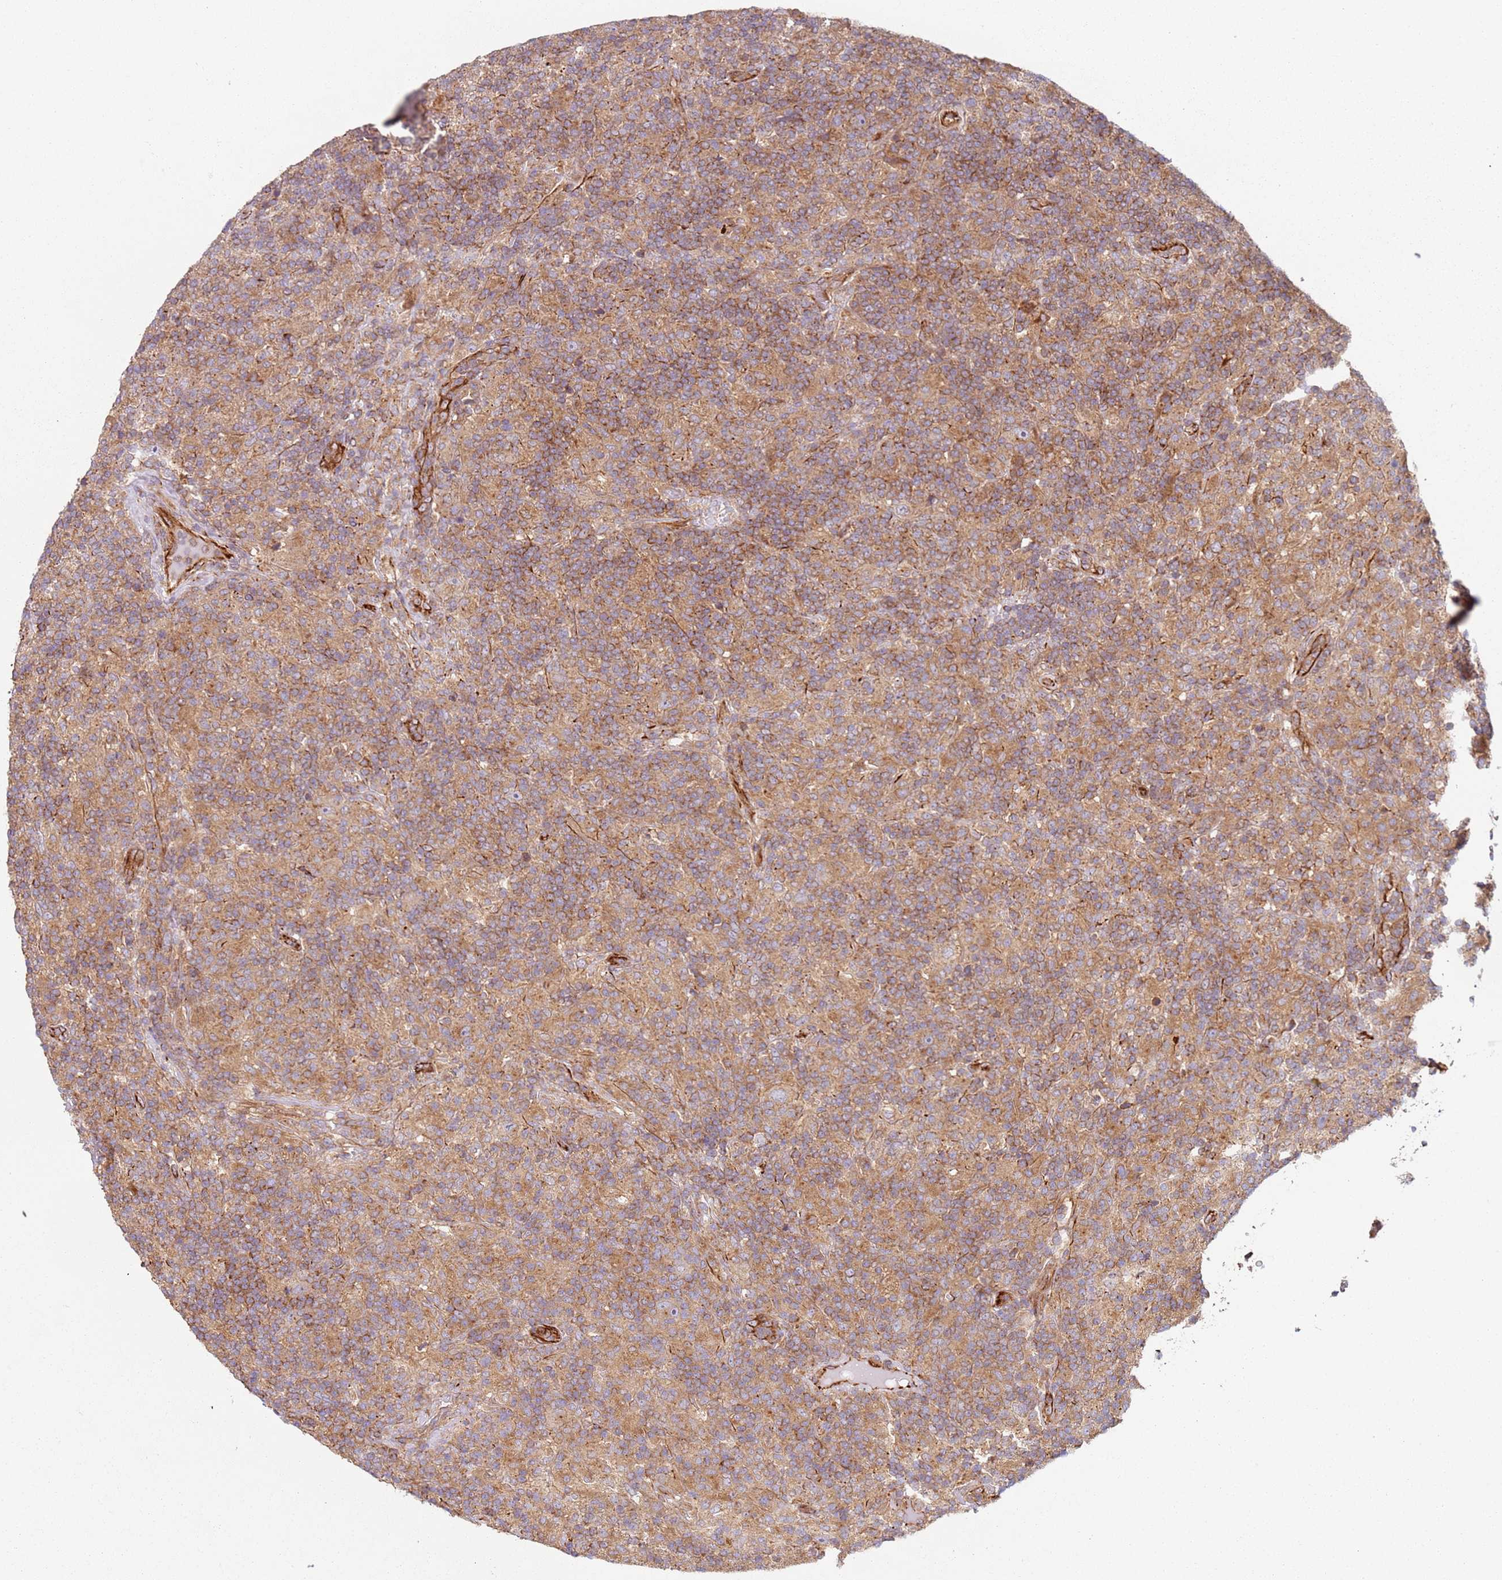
{"staining": {"intensity": "moderate", "quantity": ">75%", "location": "cytoplasmic/membranous"}, "tissue": "lymphoma", "cell_type": "Tumor cells", "image_type": "cancer", "snomed": [{"axis": "morphology", "description": "Hodgkin's disease, NOS"}, {"axis": "topography", "description": "Lymph node"}], "caption": "High-magnification brightfield microscopy of lymphoma stained with DAB (3,3'-diaminobenzidine) (brown) and counterstained with hematoxylin (blue). tumor cells exhibit moderate cytoplasmic/membranous staining is identified in about>75% of cells.", "gene": "SNAPIN", "patient": {"sex": "male", "age": 70}}